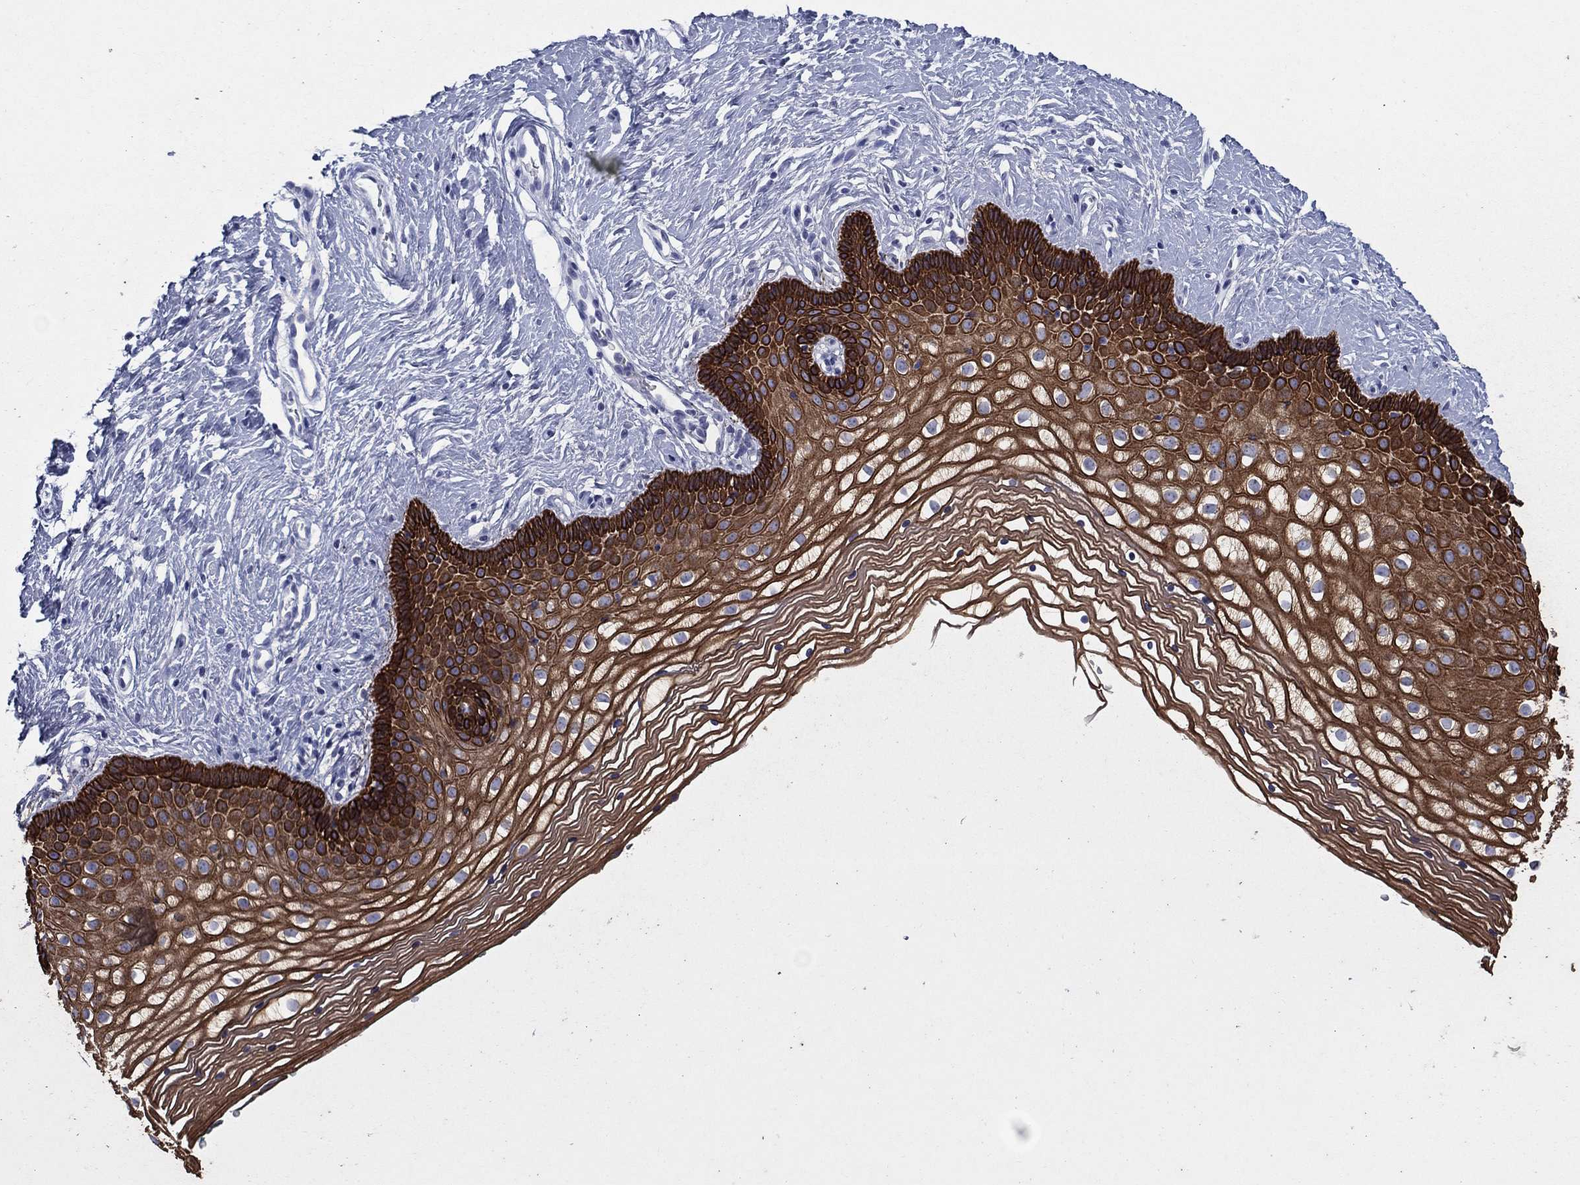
{"staining": {"intensity": "strong", "quantity": ">75%", "location": "cytoplasmic/membranous"}, "tissue": "vagina", "cell_type": "Squamous epithelial cells", "image_type": "normal", "snomed": [{"axis": "morphology", "description": "Normal tissue, NOS"}, {"axis": "topography", "description": "Vagina"}], "caption": "Protein staining reveals strong cytoplasmic/membranous positivity in approximately >75% of squamous epithelial cells in unremarkable vagina. (Brightfield microscopy of DAB IHC at high magnification).", "gene": "KRT75", "patient": {"sex": "female", "age": 36}}